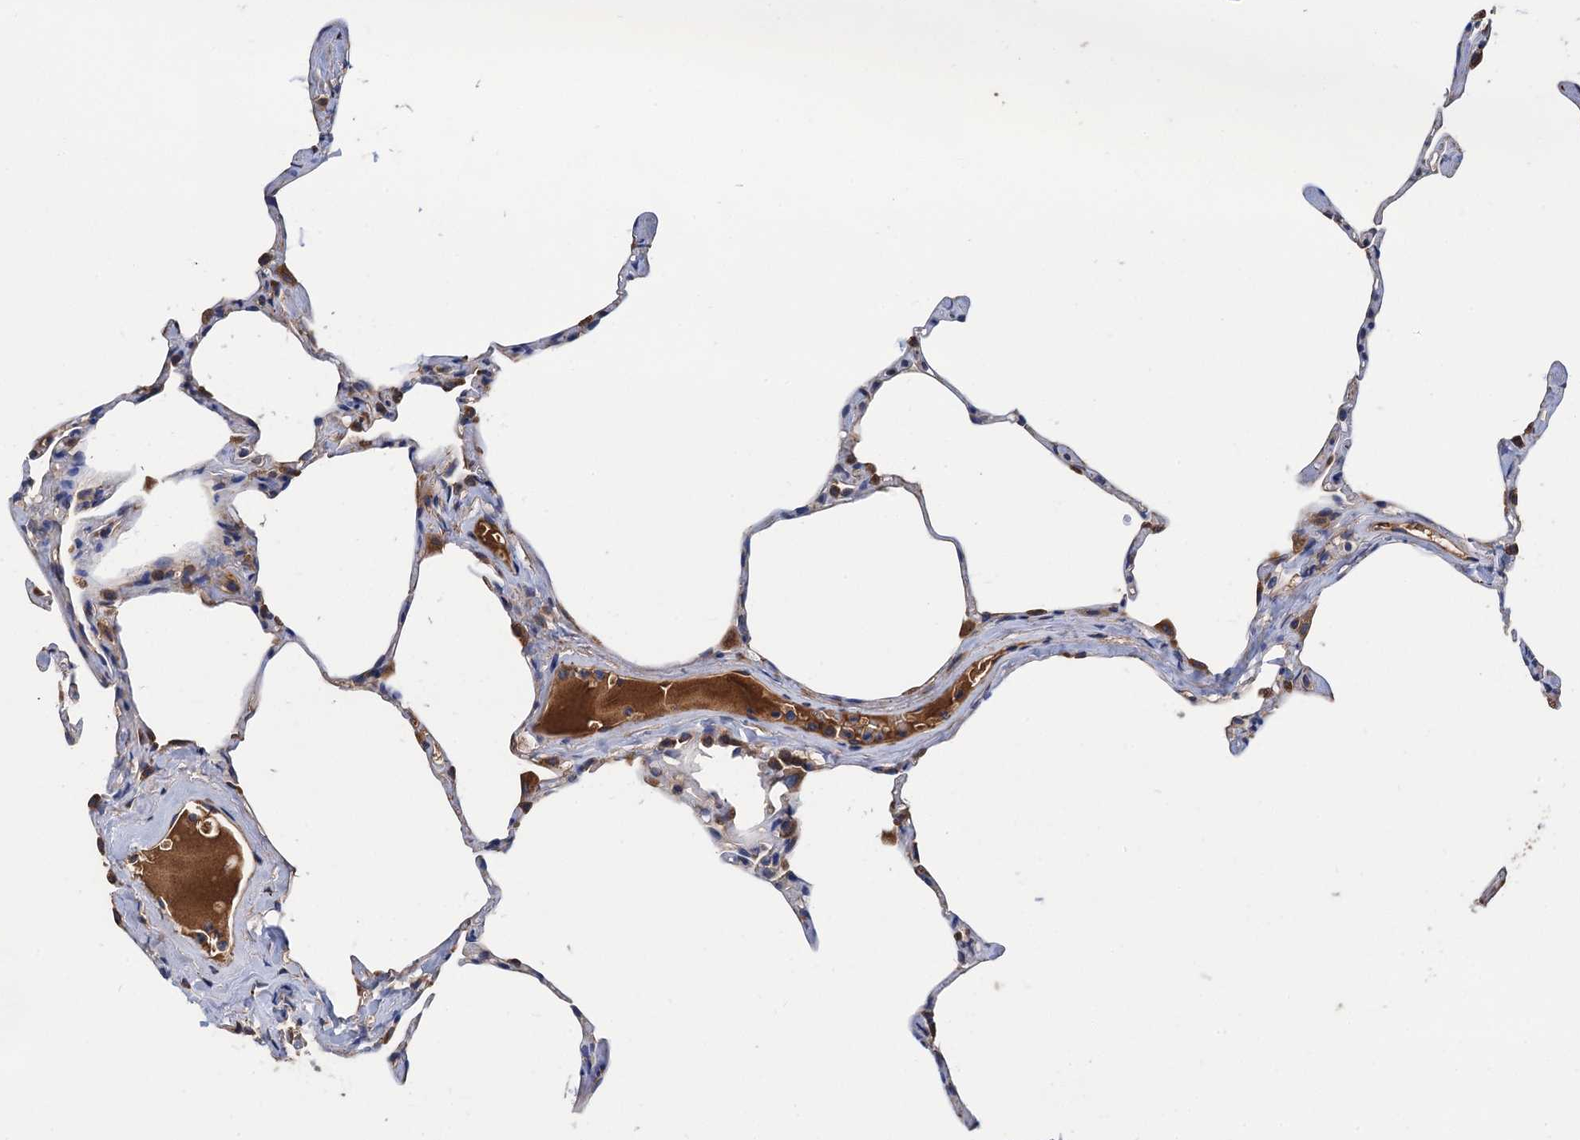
{"staining": {"intensity": "moderate", "quantity": "<25%", "location": "cytoplasmic/membranous"}, "tissue": "lung", "cell_type": "Alveolar cells", "image_type": "normal", "snomed": [{"axis": "morphology", "description": "Normal tissue, NOS"}, {"axis": "topography", "description": "Lung"}], "caption": "This histopathology image exhibits immunohistochemistry staining of normal lung, with low moderate cytoplasmic/membranous expression in approximately <25% of alveolar cells.", "gene": "CNNM1", "patient": {"sex": "male", "age": 65}}